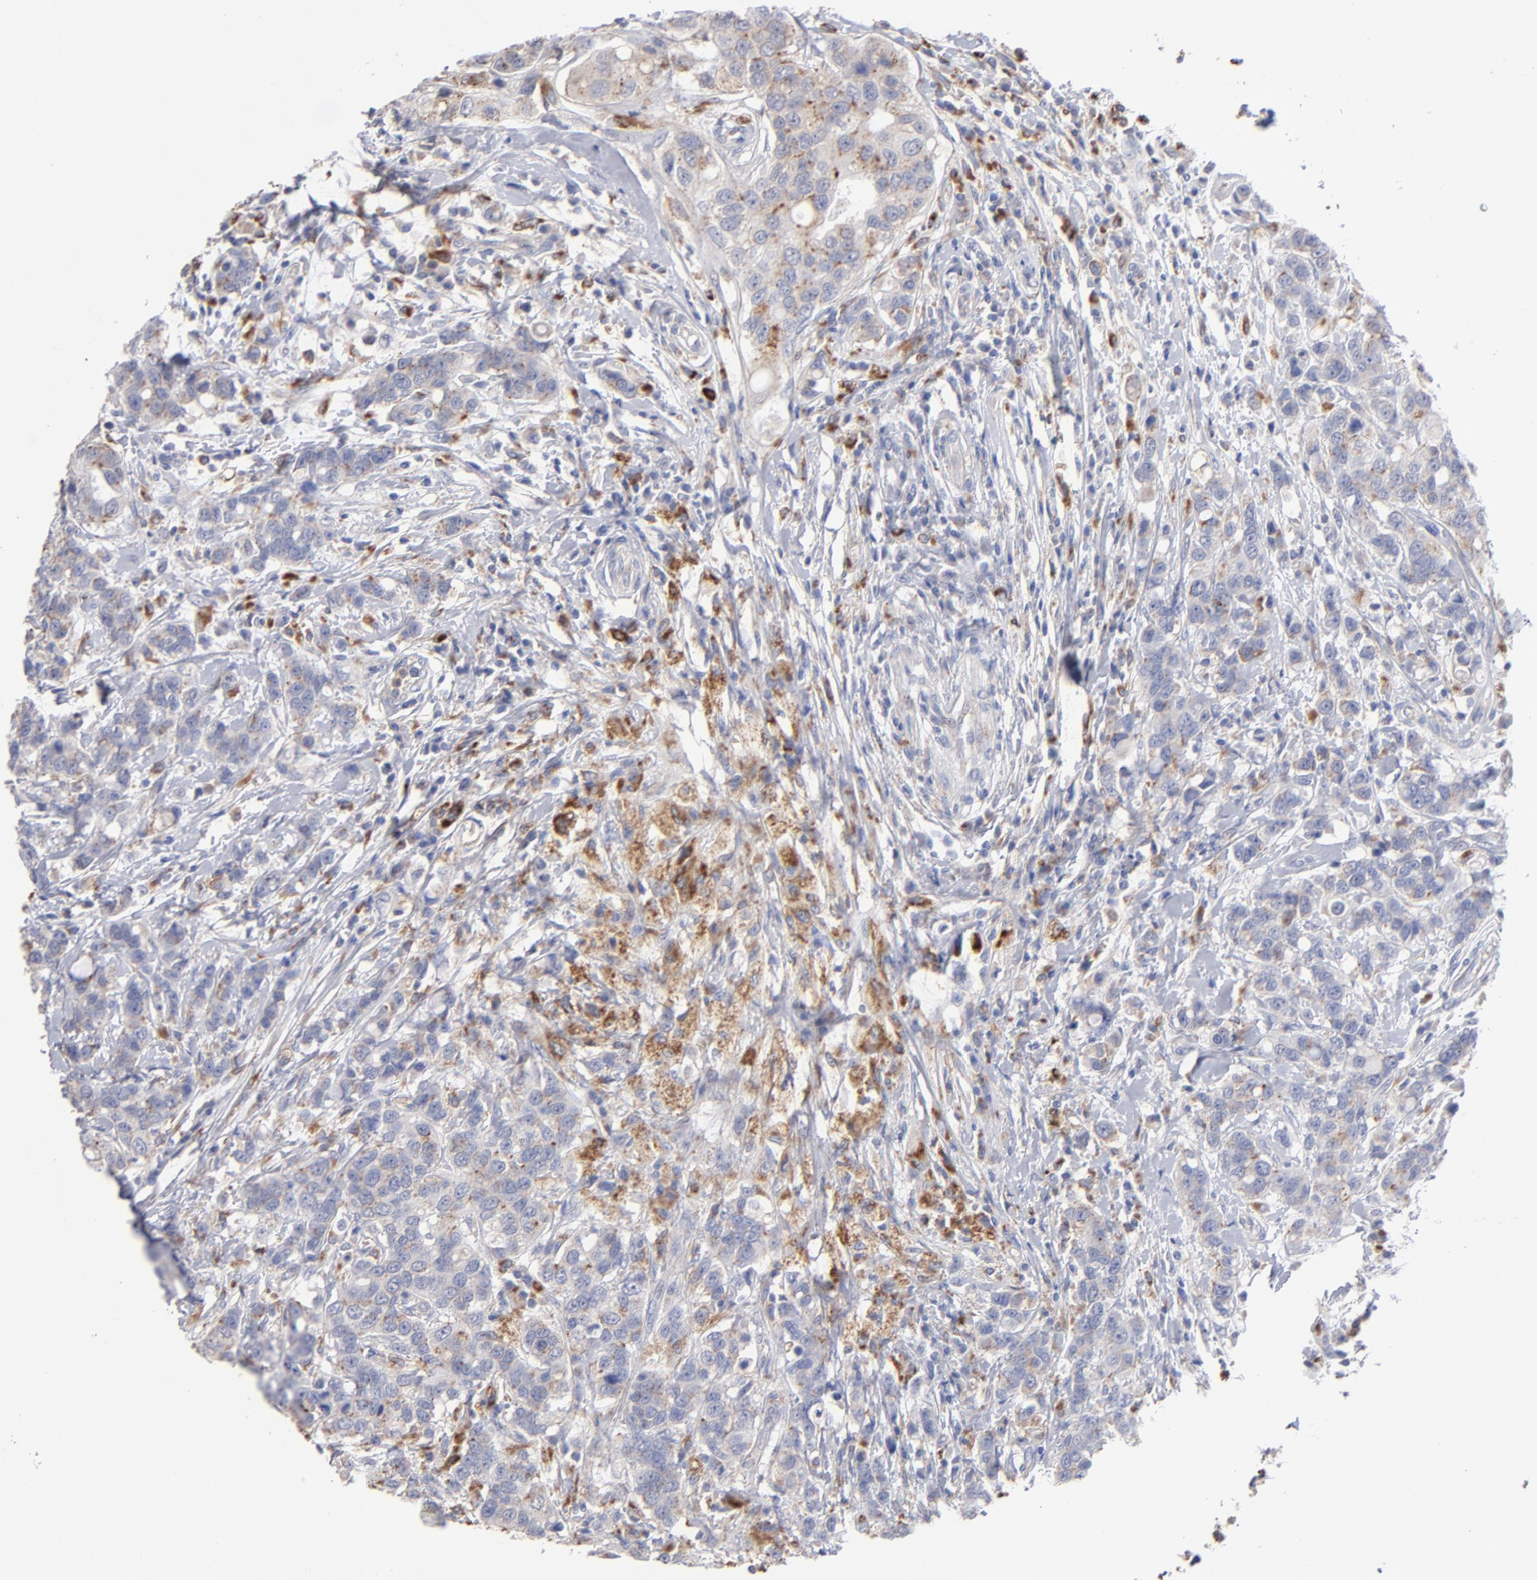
{"staining": {"intensity": "moderate", "quantity": "25%-75%", "location": "cytoplasmic/membranous"}, "tissue": "breast cancer", "cell_type": "Tumor cells", "image_type": "cancer", "snomed": [{"axis": "morphology", "description": "Duct carcinoma"}, {"axis": "topography", "description": "Breast"}], "caption": "Tumor cells exhibit moderate cytoplasmic/membranous positivity in approximately 25%-75% of cells in intraductal carcinoma (breast).", "gene": "RRAGB", "patient": {"sex": "female", "age": 27}}